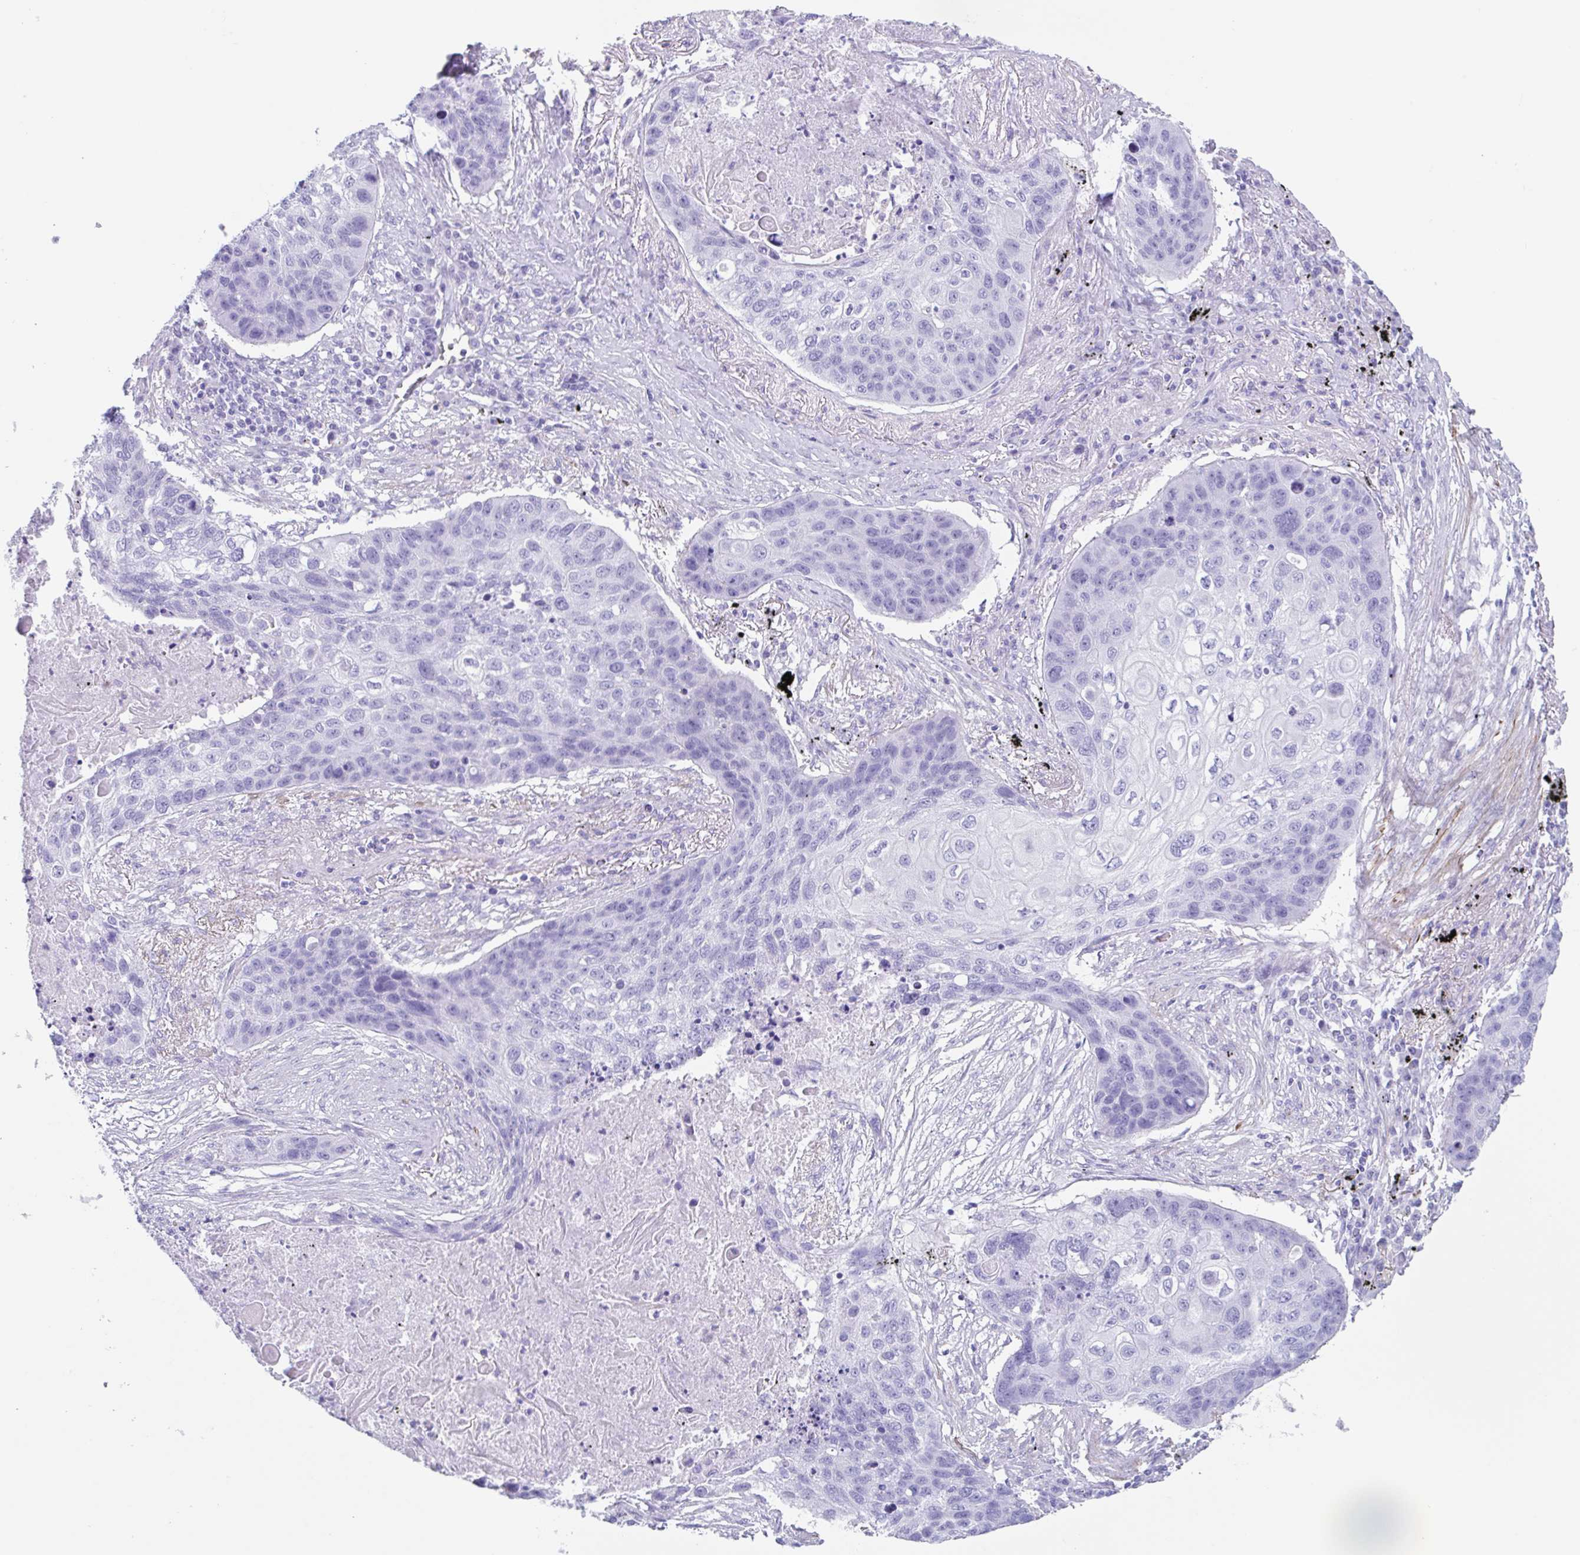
{"staining": {"intensity": "negative", "quantity": "none", "location": "none"}, "tissue": "lung cancer", "cell_type": "Tumor cells", "image_type": "cancer", "snomed": [{"axis": "morphology", "description": "Squamous cell carcinoma, NOS"}, {"axis": "topography", "description": "Lung"}], "caption": "Micrograph shows no protein positivity in tumor cells of lung squamous cell carcinoma tissue.", "gene": "TAS2R41", "patient": {"sex": "female", "age": 63}}